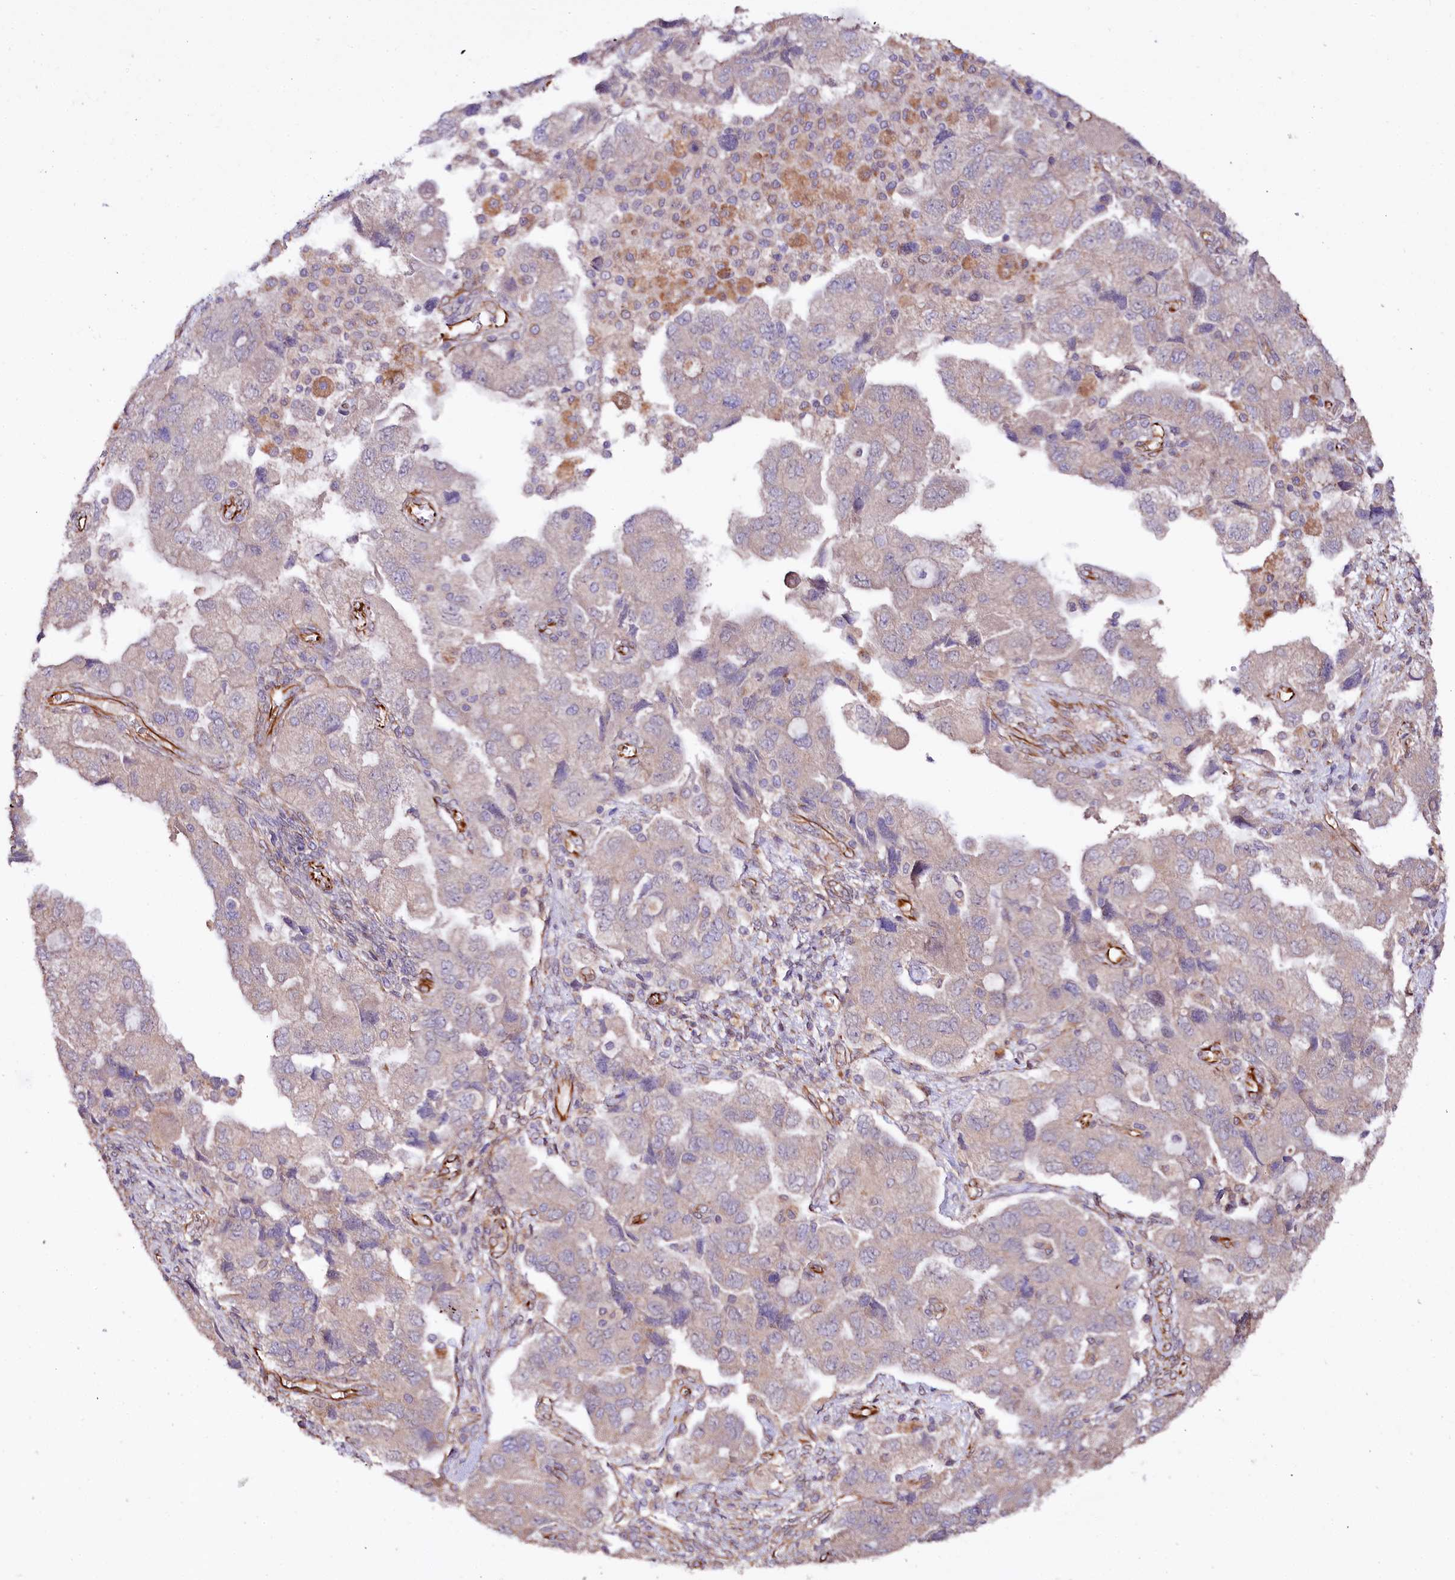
{"staining": {"intensity": "negative", "quantity": "none", "location": "none"}, "tissue": "ovarian cancer", "cell_type": "Tumor cells", "image_type": "cancer", "snomed": [{"axis": "morphology", "description": "Carcinoma, NOS"}, {"axis": "morphology", "description": "Cystadenocarcinoma, serous, NOS"}, {"axis": "topography", "description": "Ovary"}], "caption": "Immunohistochemistry histopathology image of neoplastic tissue: human carcinoma (ovarian) stained with DAB shows no significant protein staining in tumor cells. (DAB immunohistochemistry, high magnification).", "gene": "TTC12", "patient": {"sex": "female", "age": 69}}